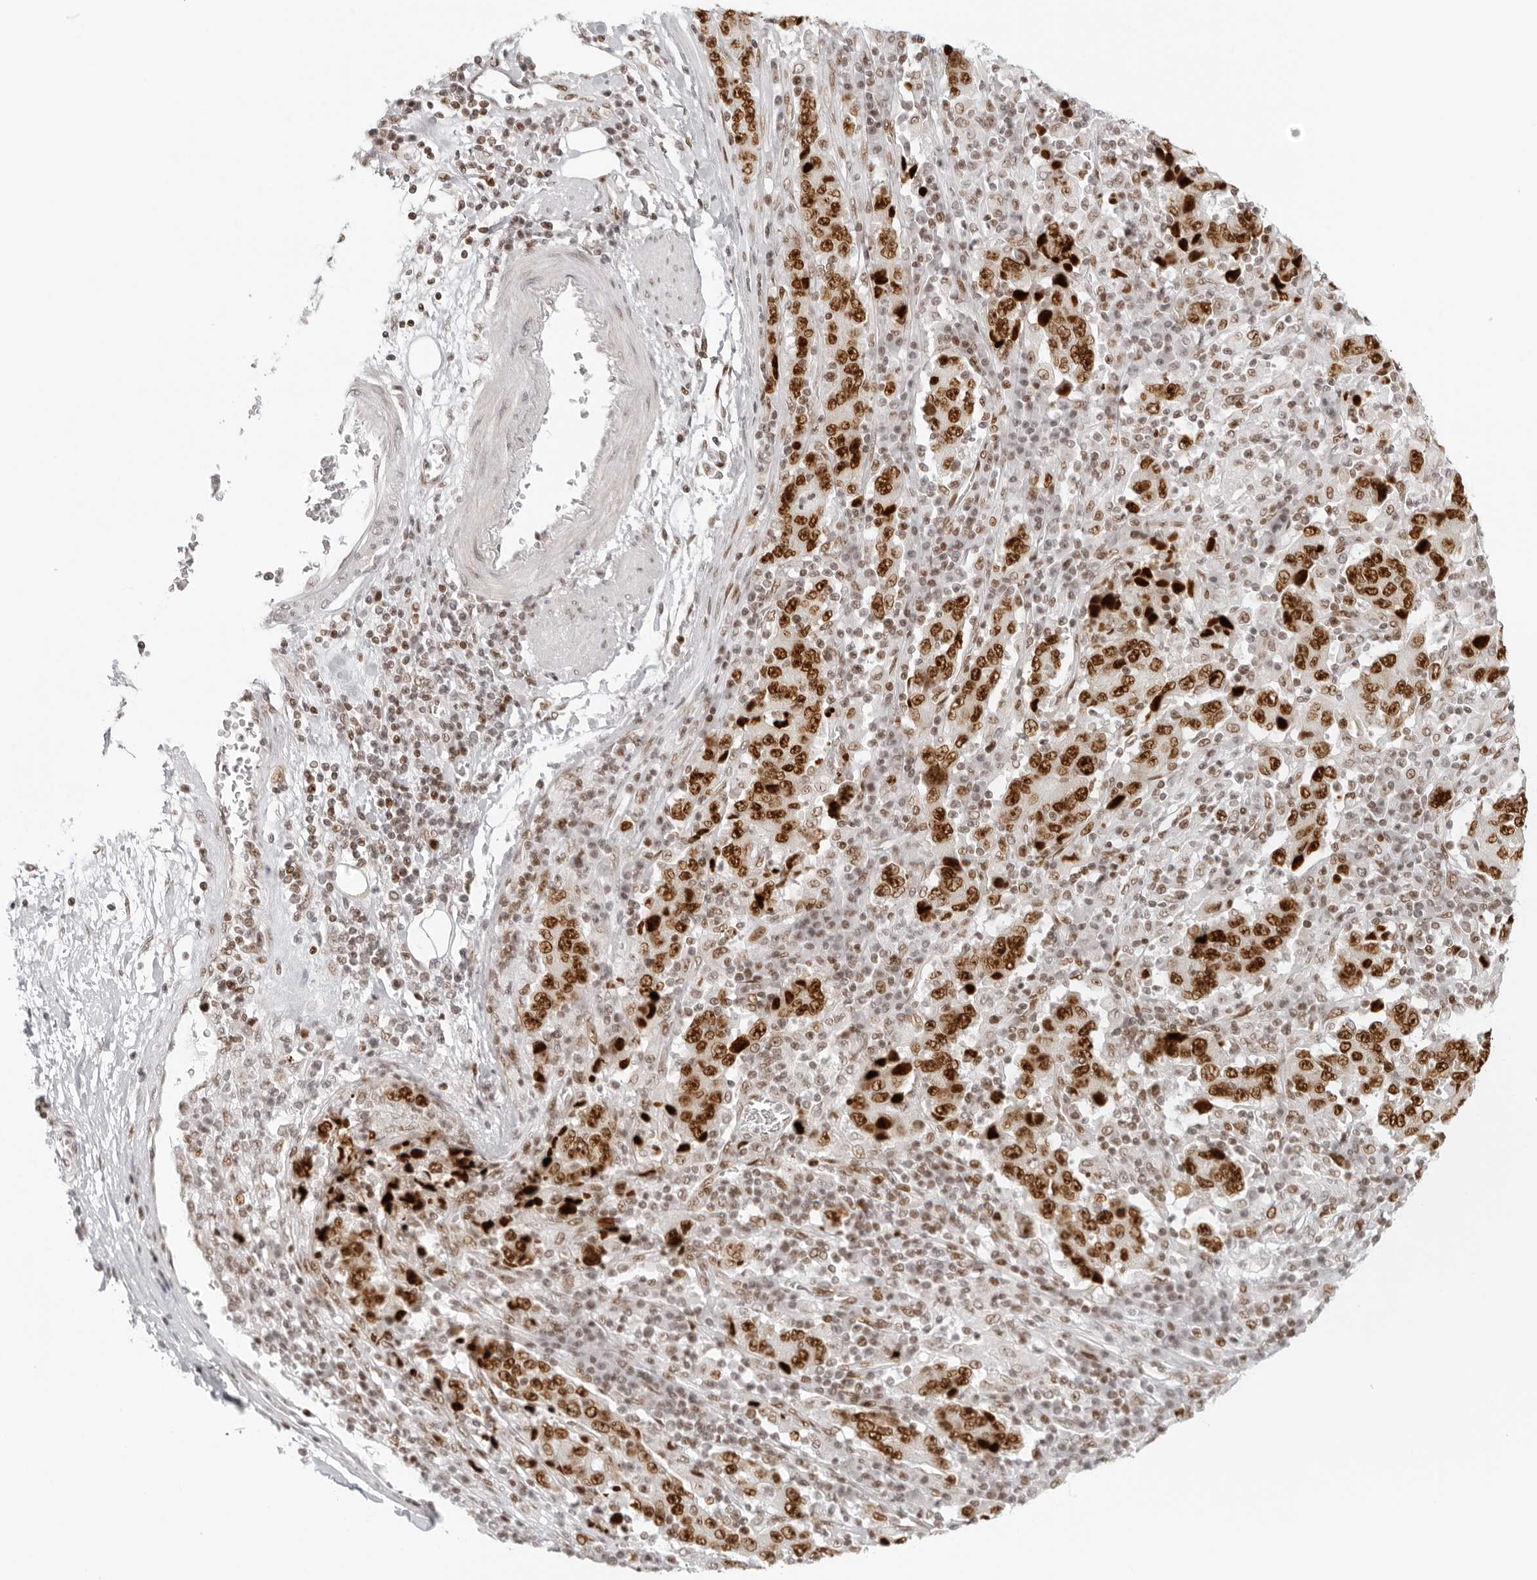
{"staining": {"intensity": "strong", "quantity": ">75%", "location": "nuclear"}, "tissue": "stomach cancer", "cell_type": "Tumor cells", "image_type": "cancer", "snomed": [{"axis": "morphology", "description": "Normal tissue, NOS"}, {"axis": "morphology", "description": "Adenocarcinoma, NOS"}, {"axis": "topography", "description": "Stomach, upper"}, {"axis": "topography", "description": "Stomach"}], "caption": "A high-resolution image shows immunohistochemistry (IHC) staining of adenocarcinoma (stomach), which exhibits strong nuclear staining in approximately >75% of tumor cells.", "gene": "RCC1", "patient": {"sex": "male", "age": 59}}